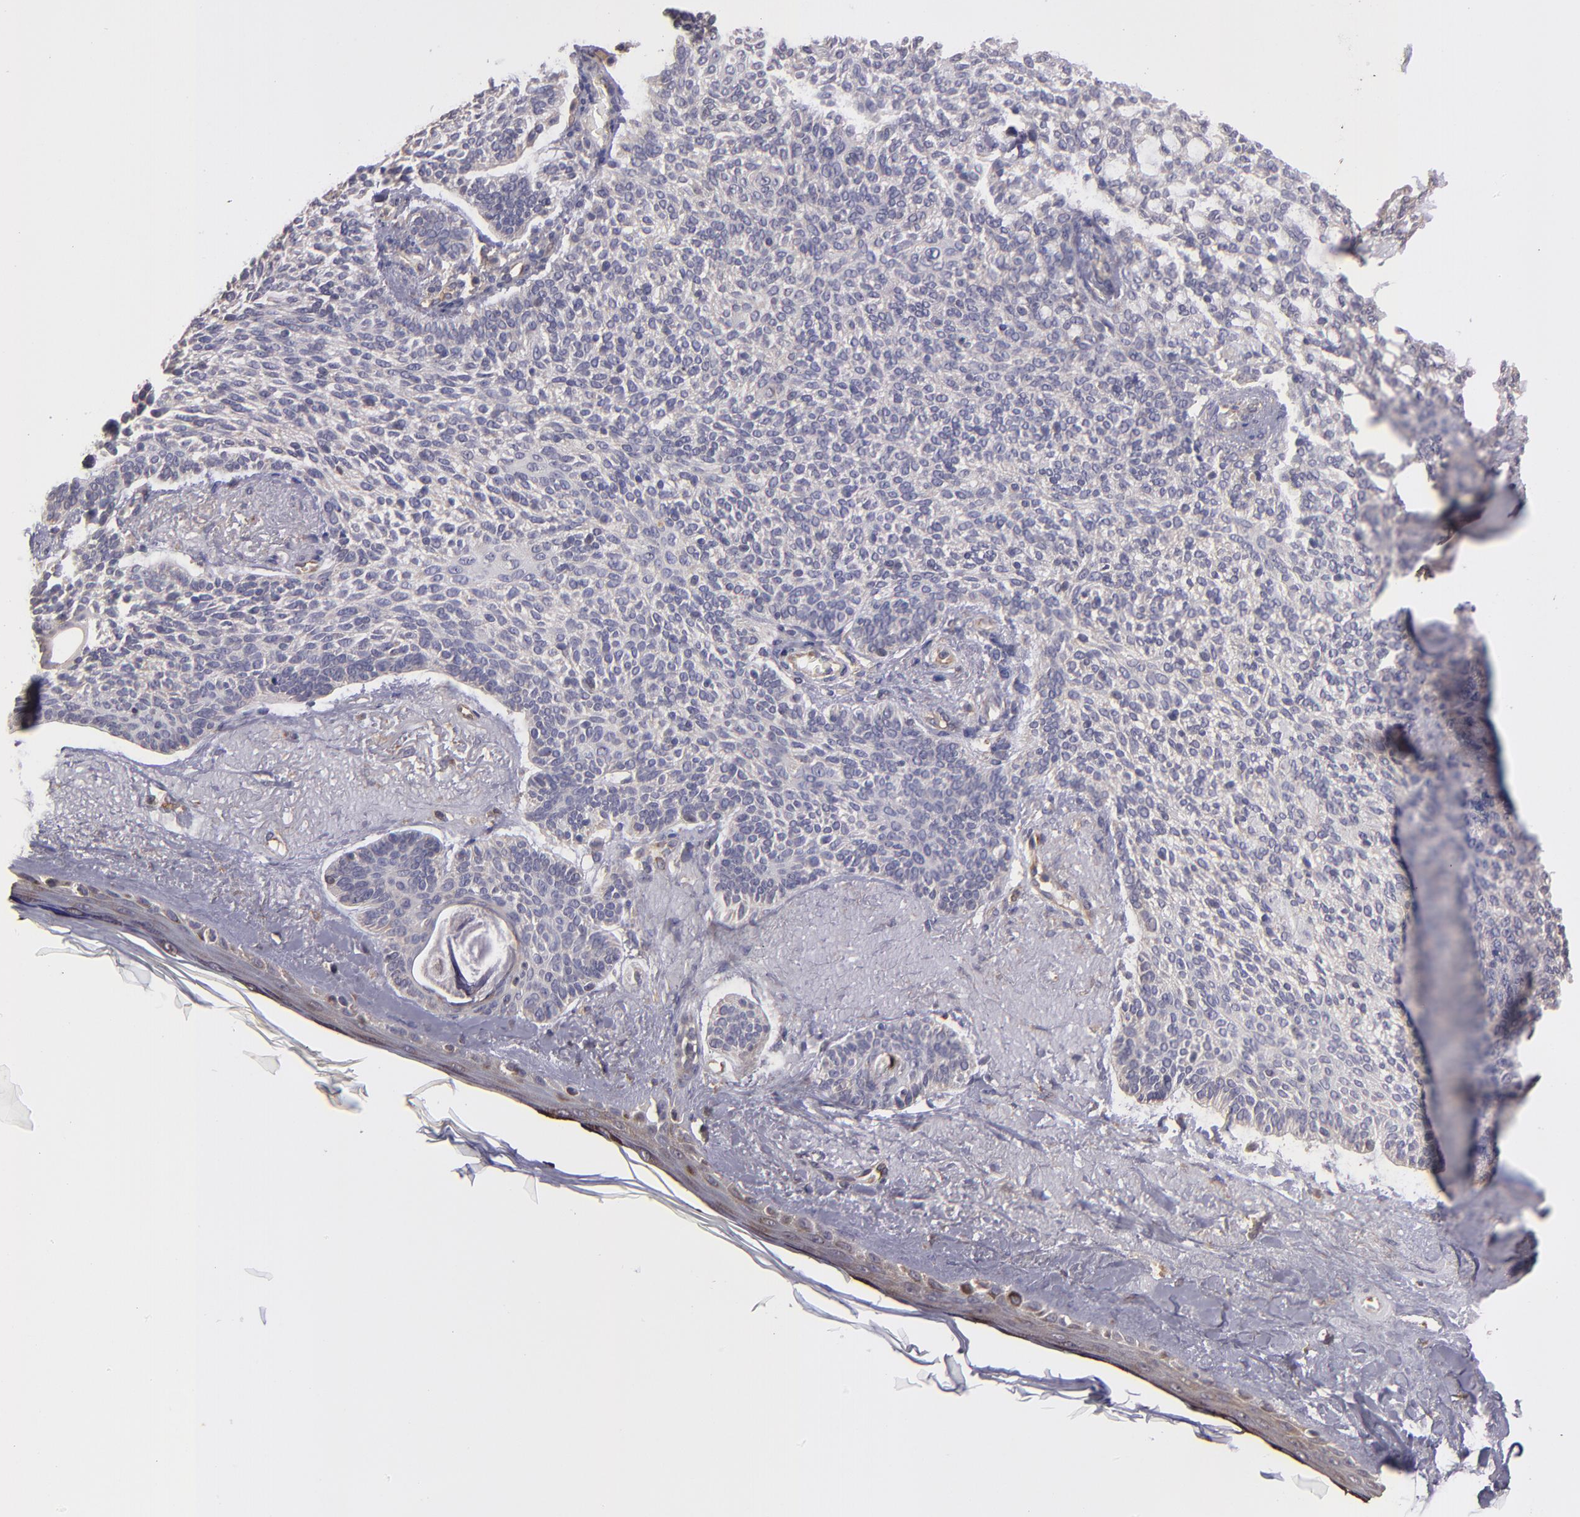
{"staining": {"intensity": "weak", "quantity": "<25%", "location": "cytoplasmic/membranous"}, "tissue": "skin cancer", "cell_type": "Tumor cells", "image_type": "cancer", "snomed": [{"axis": "morphology", "description": "Normal tissue, NOS"}, {"axis": "morphology", "description": "Basal cell carcinoma"}, {"axis": "topography", "description": "Skin"}], "caption": "IHC image of basal cell carcinoma (skin) stained for a protein (brown), which reveals no staining in tumor cells.", "gene": "CARS1", "patient": {"sex": "female", "age": 70}}